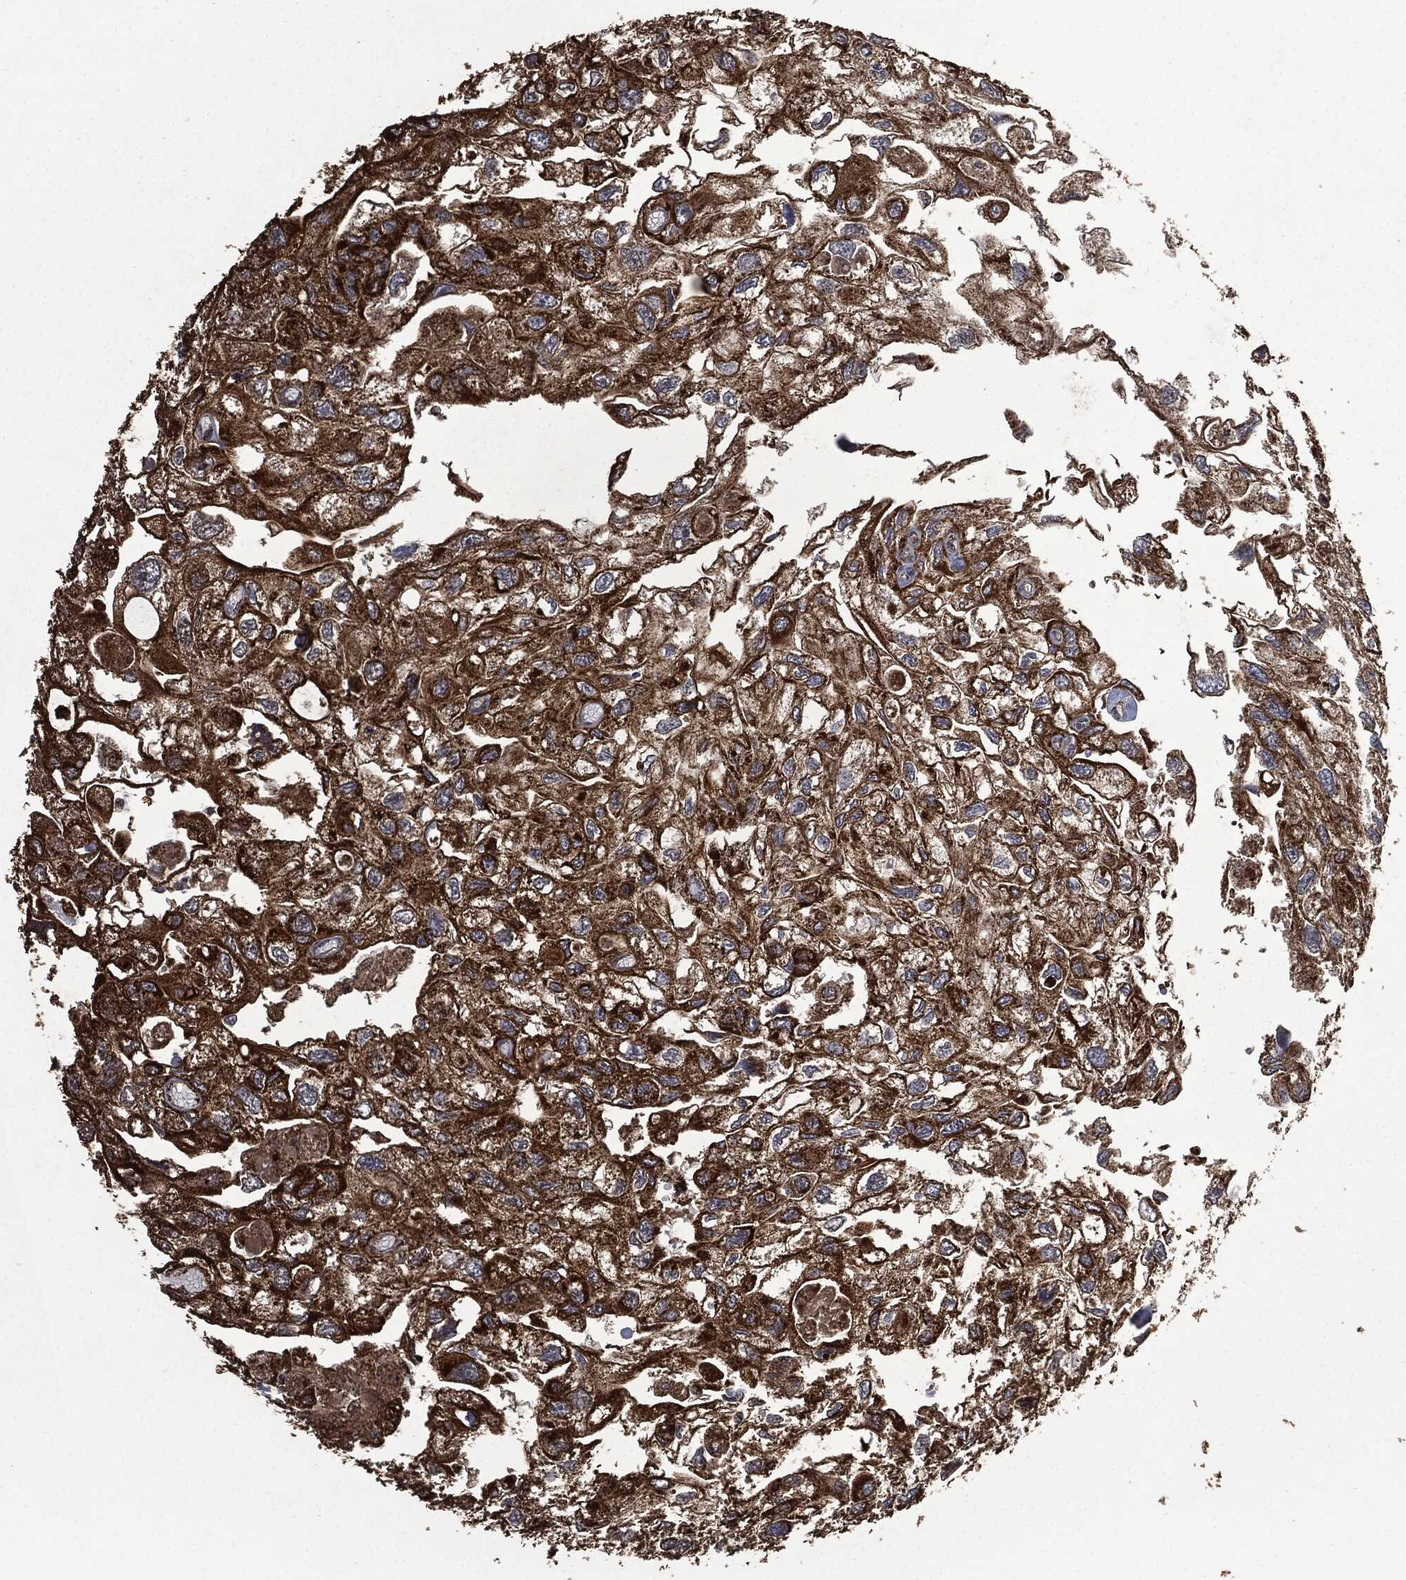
{"staining": {"intensity": "strong", "quantity": ">75%", "location": "cytoplasmic/membranous"}, "tissue": "urothelial cancer", "cell_type": "Tumor cells", "image_type": "cancer", "snomed": [{"axis": "morphology", "description": "Urothelial carcinoma, High grade"}, {"axis": "topography", "description": "Urinary bladder"}], "caption": "A micrograph showing strong cytoplasmic/membranous positivity in approximately >75% of tumor cells in urothelial cancer, as visualized by brown immunohistochemical staining.", "gene": "LIG3", "patient": {"sex": "male", "age": 59}}